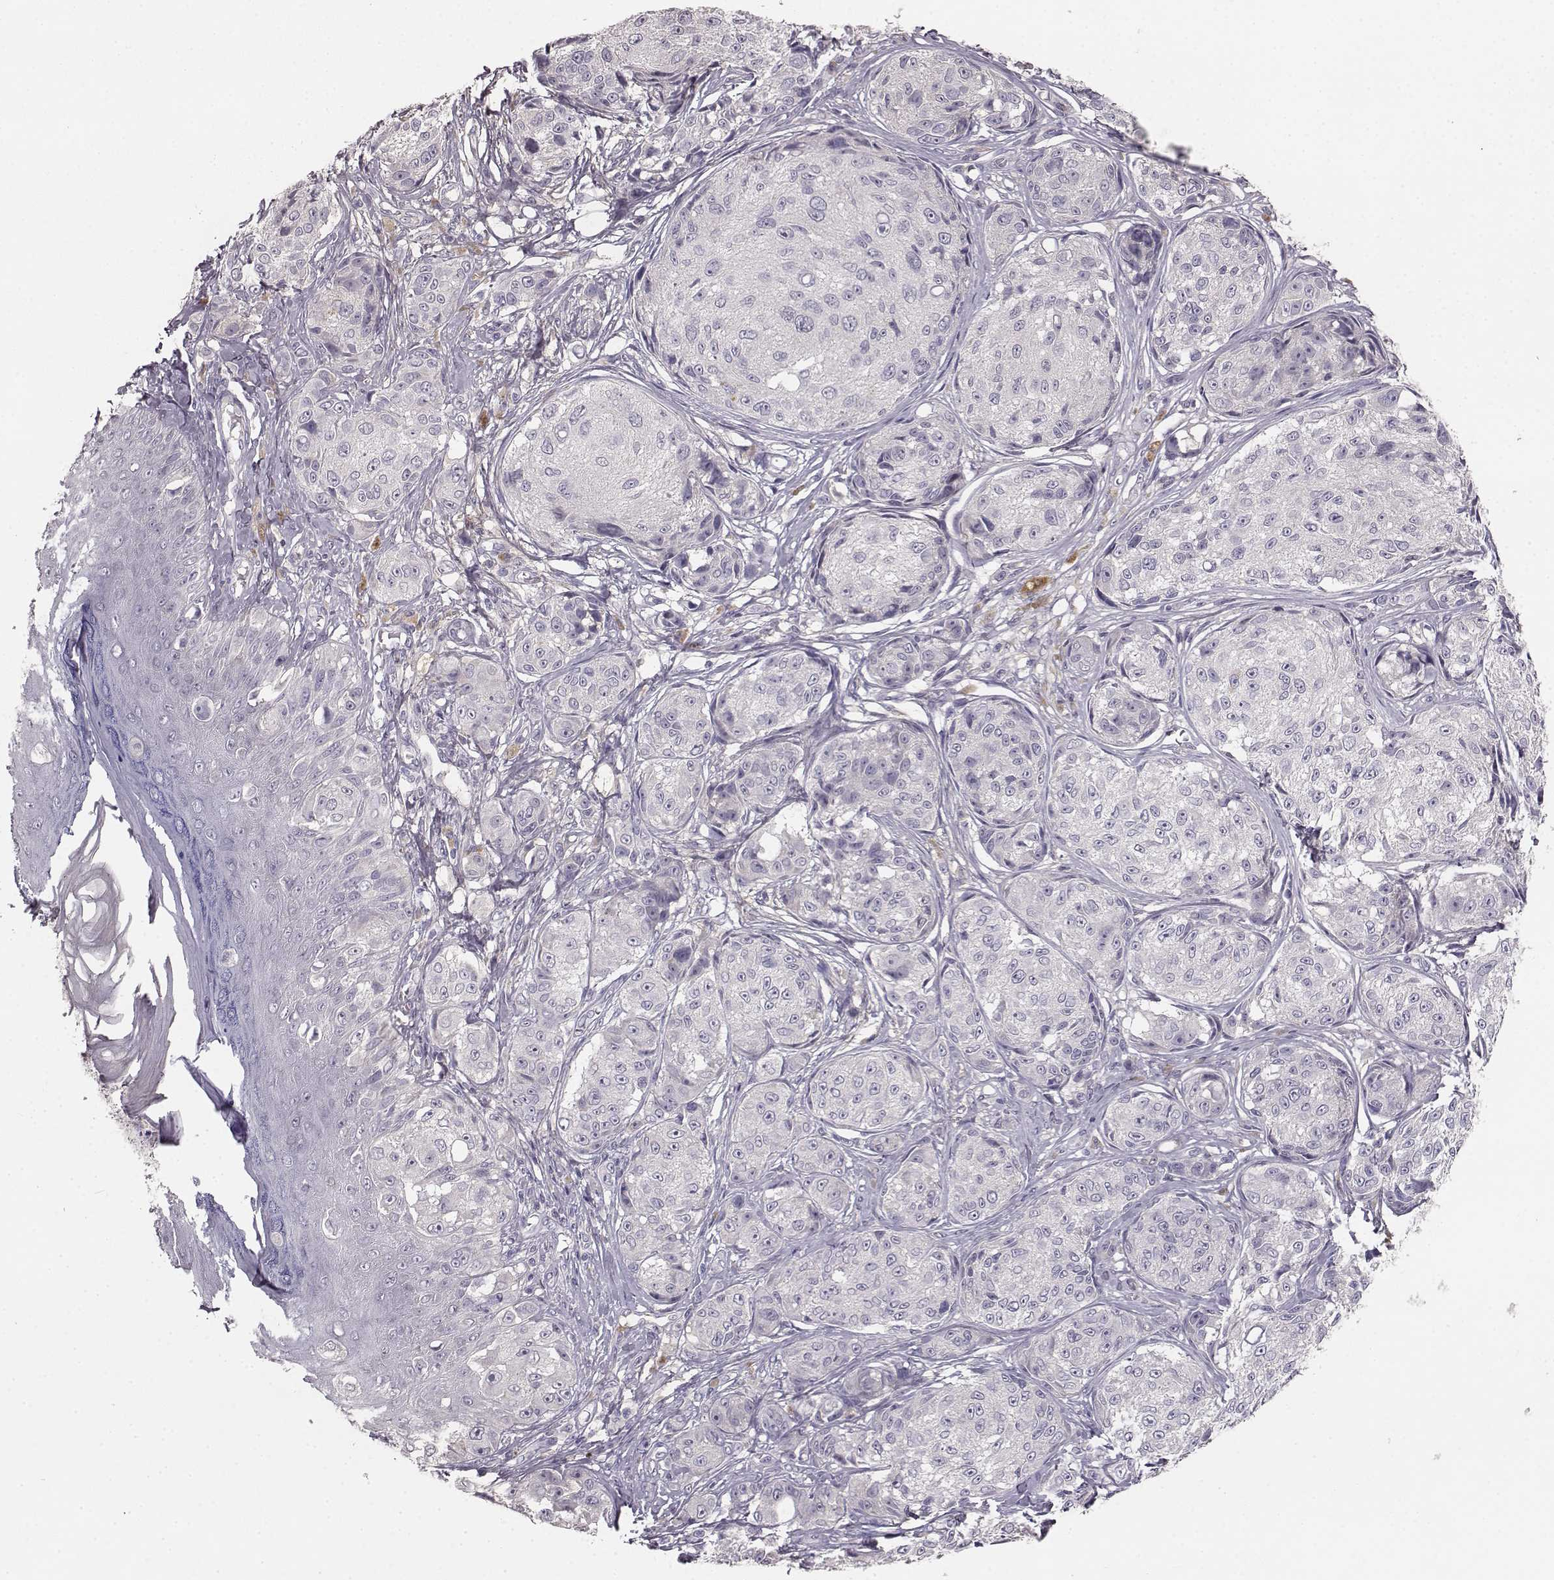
{"staining": {"intensity": "negative", "quantity": "none", "location": "none"}, "tissue": "melanoma", "cell_type": "Tumor cells", "image_type": "cancer", "snomed": [{"axis": "morphology", "description": "Malignant melanoma, NOS"}, {"axis": "topography", "description": "Skin"}], "caption": "IHC of human malignant melanoma exhibits no staining in tumor cells.", "gene": "YJEFN3", "patient": {"sex": "male", "age": 61}}